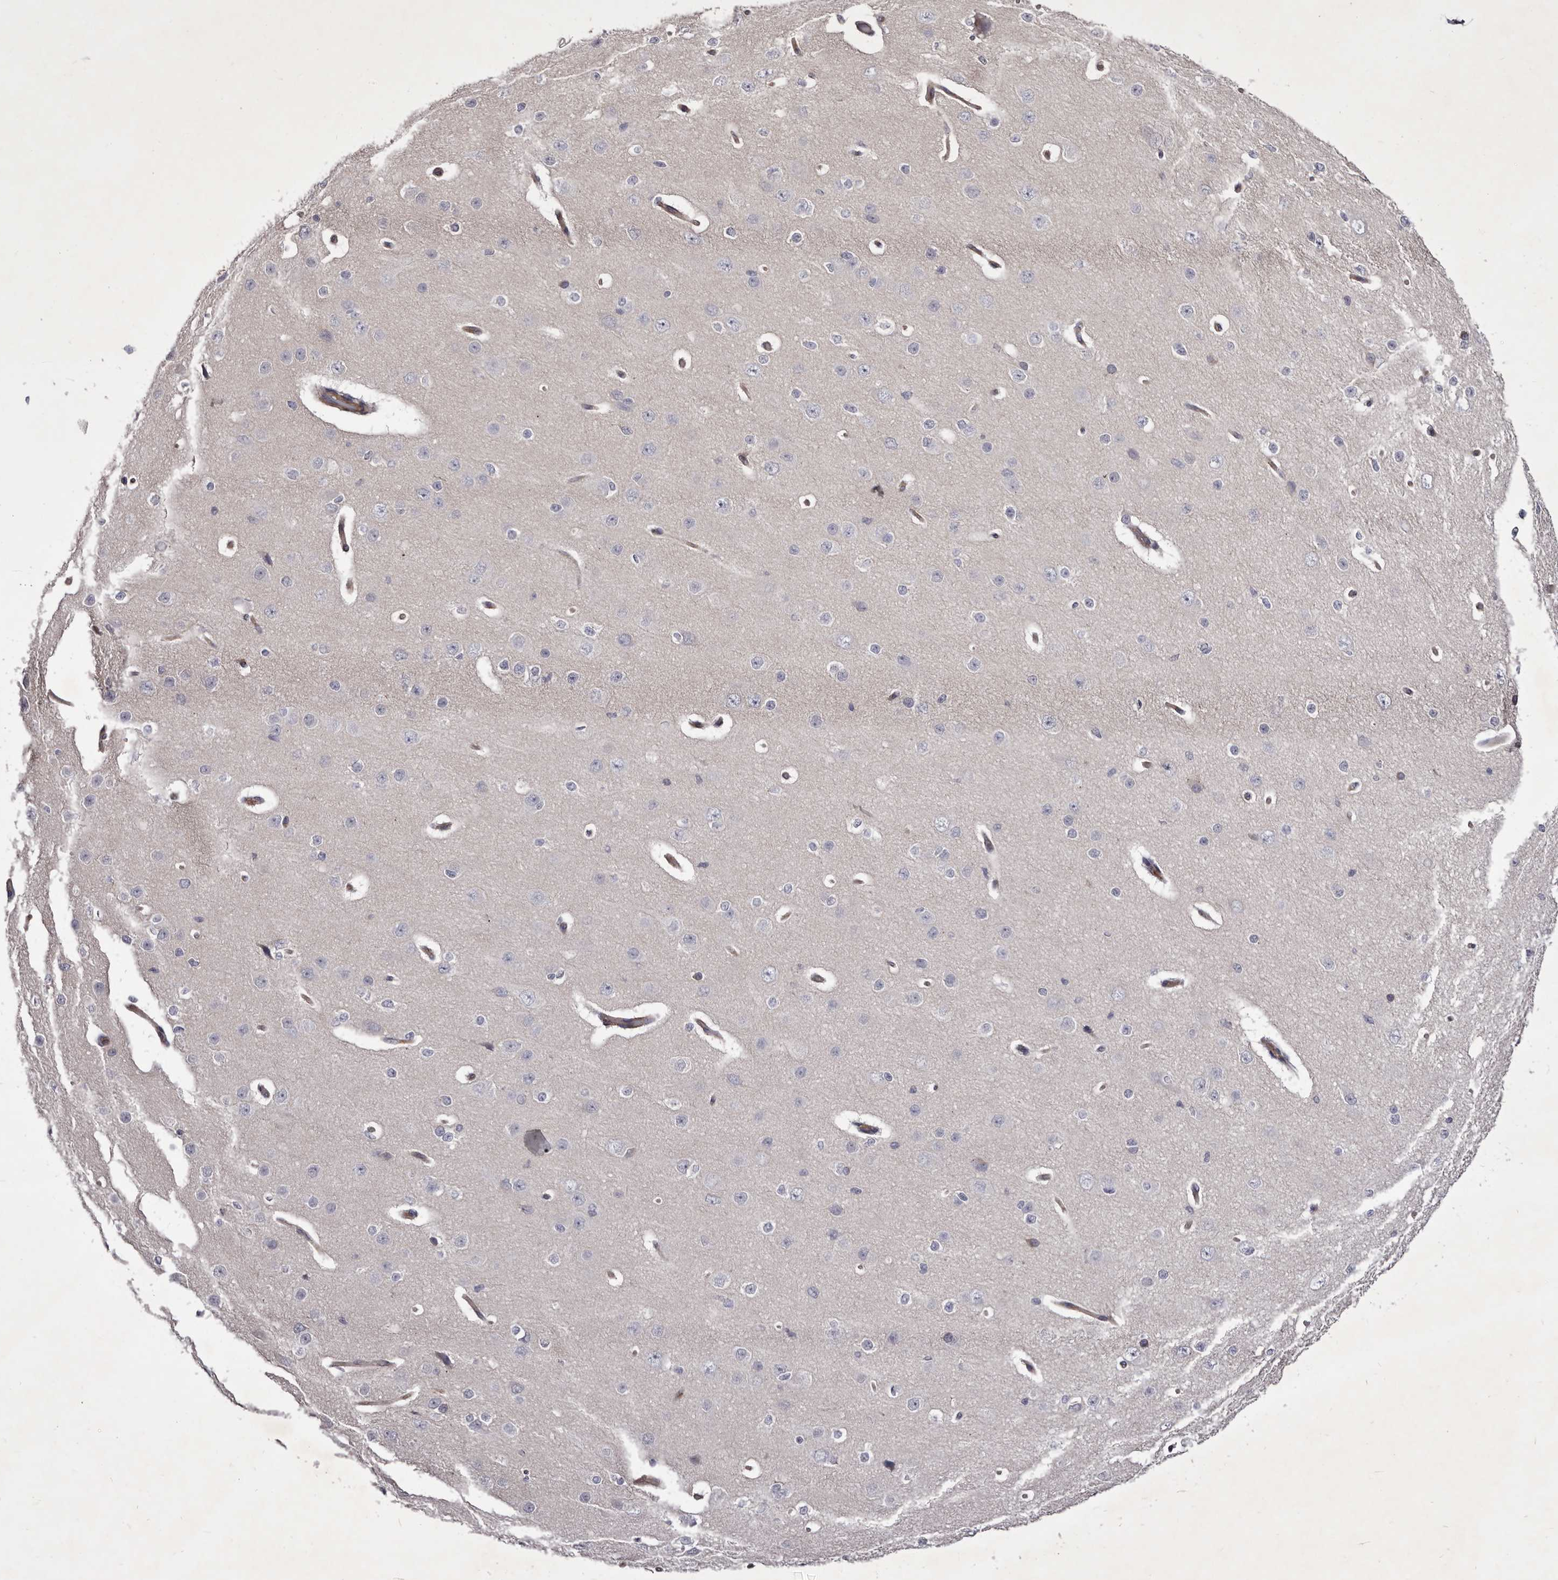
{"staining": {"intensity": "negative", "quantity": "none", "location": "none"}, "tissue": "cerebral cortex", "cell_type": "Endothelial cells", "image_type": "normal", "snomed": [{"axis": "morphology", "description": "Normal tissue, NOS"}, {"axis": "morphology", "description": "Developmental malformation"}, {"axis": "topography", "description": "Cerebral cortex"}], "caption": "The photomicrograph displays no significant staining in endothelial cells of cerebral cortex.", "gene": "PEG10", "patient": {"sex": "female", "age": 30}}